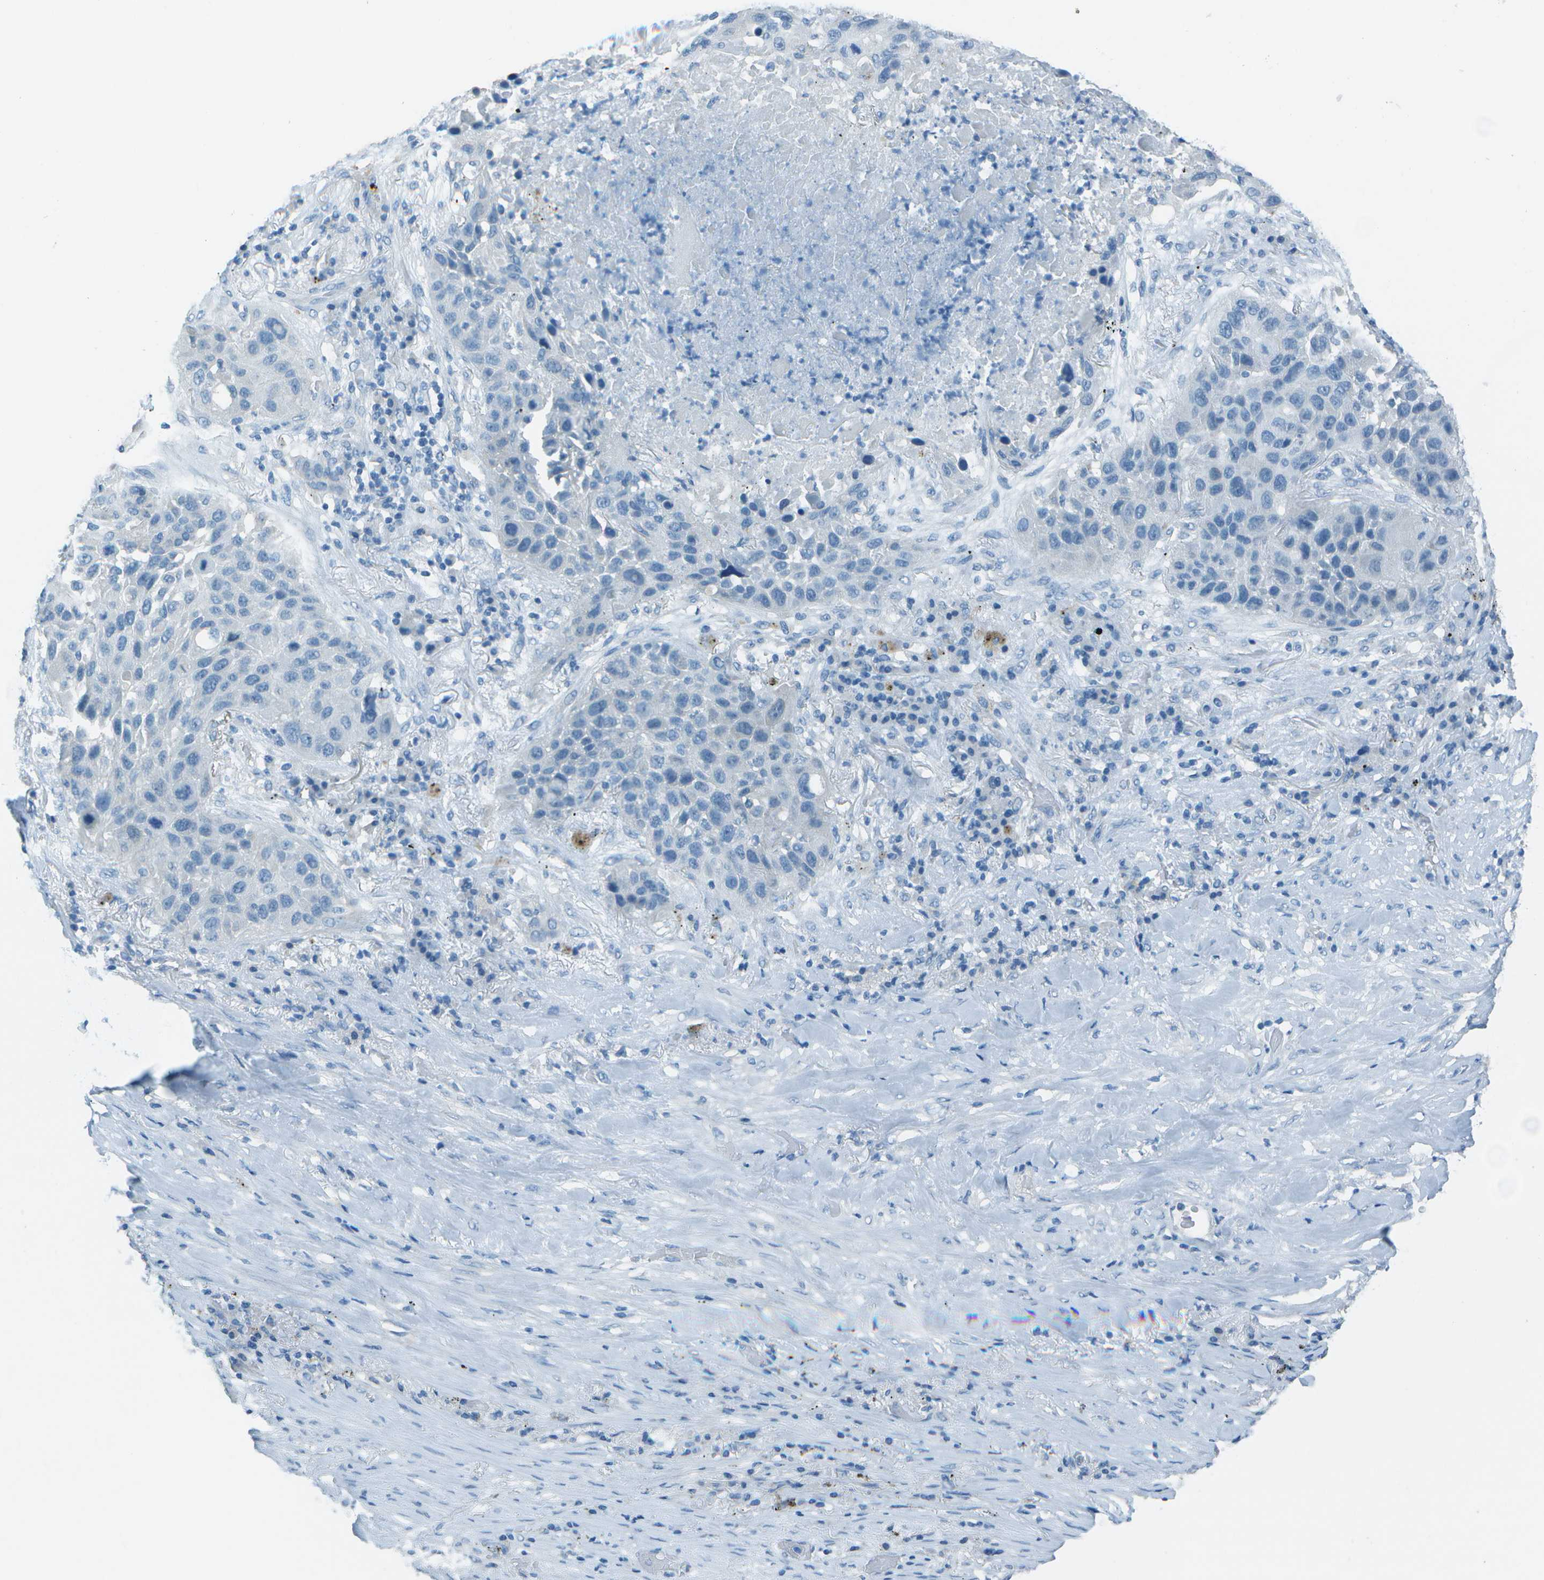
{"staining": {"intensity": "negative", "quantity": "none", "location": "none"}, "tissue": "lung cancer", "cell_type": "Tumor cells", "image_type": "cancer", "snomed": [{"axis": "morphology", "description": "Squamous cell carcinoma, NOS"}, {"axis": "topography", "description": "Lung"}], "caption": "Lung squamous cell carcinoma stained for a protein using IHC reveals no positivity tumor cells.", "gene": "FGF1", "patient": {"sex": "male", "age": 57}}